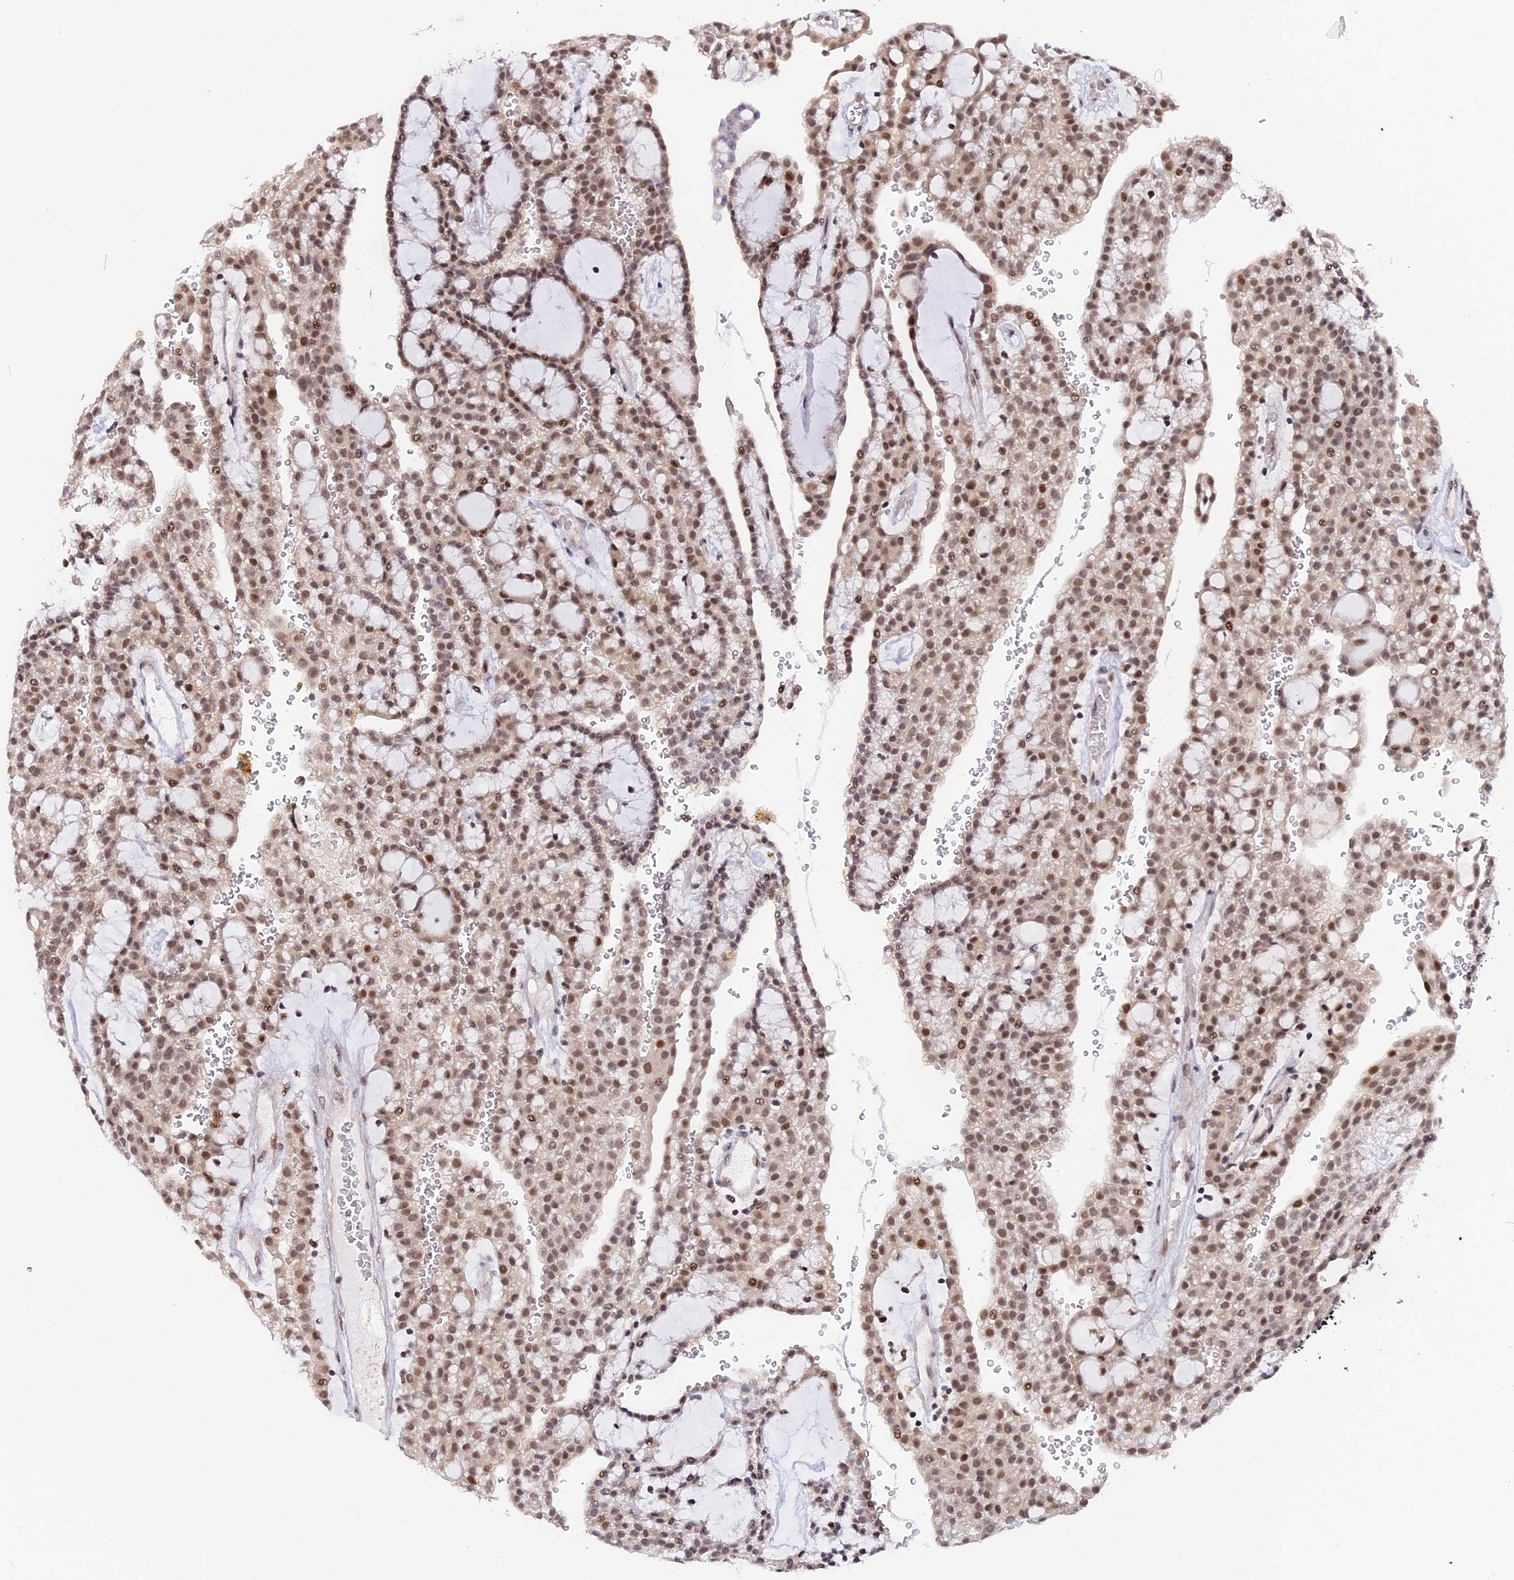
{"staining": {"intensity": "moderate", "quantity": ">75%", "location": "nuclear"}, "tissue": "renal cancer", "cell_type": "Tumor cells", "image_type": "cancer", "snomed": [{"axis": "morphology", "description": "Adenocarcinoma, NOS"}, {"axis": "topography", "description": "Kidney"}], "caption": "A micrograph of human renal cancer stained for a protein shows moderate nuclear brown staining in tumor cells.", "gene": "POLR2C", "patient": {"sex": "male", "age": 63}}